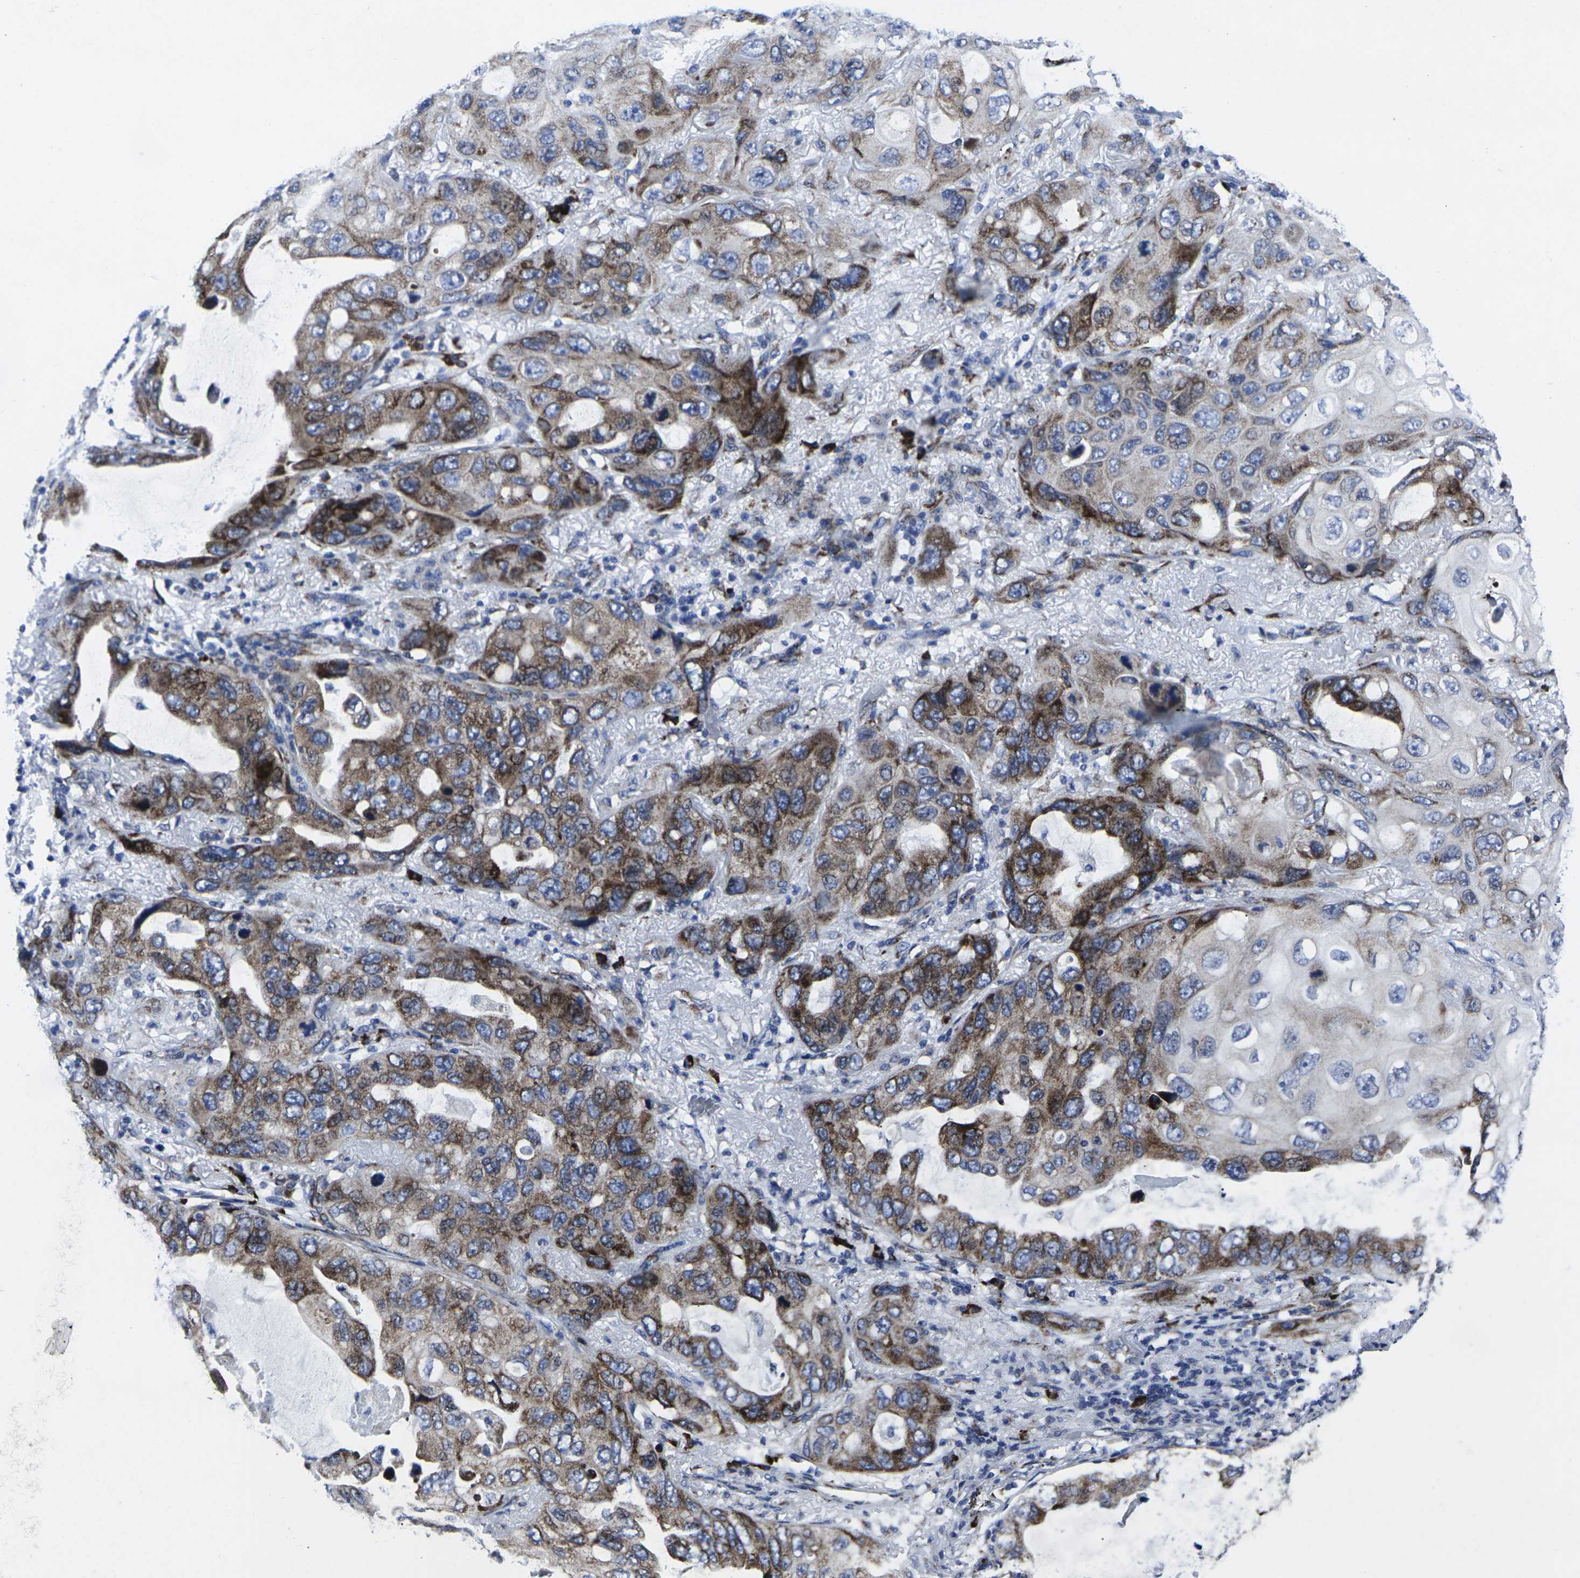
{"staining": {"intensity": "strong", "quantity": ">75%", "location": "cytoplasmic/membranous"}, "tissue": "lung cancer", "cell_type": "Tumor cells", "image_type": "cancer", "snomed": [{"axis": "morphology", "description": "Squamous cell carcinoma, NOS"}, {"axis": "topography", "description": "Lung"}], "caption": "Immunohistochemistry (IHC) (DAB) staining of squamous cell carcinoma (lung) demonstrates strong cytoplasmic/membranous protein staining in about >75% of tumor cells.", "gene": "RPN1", "patient": {"sex": "female", "age": 73}}